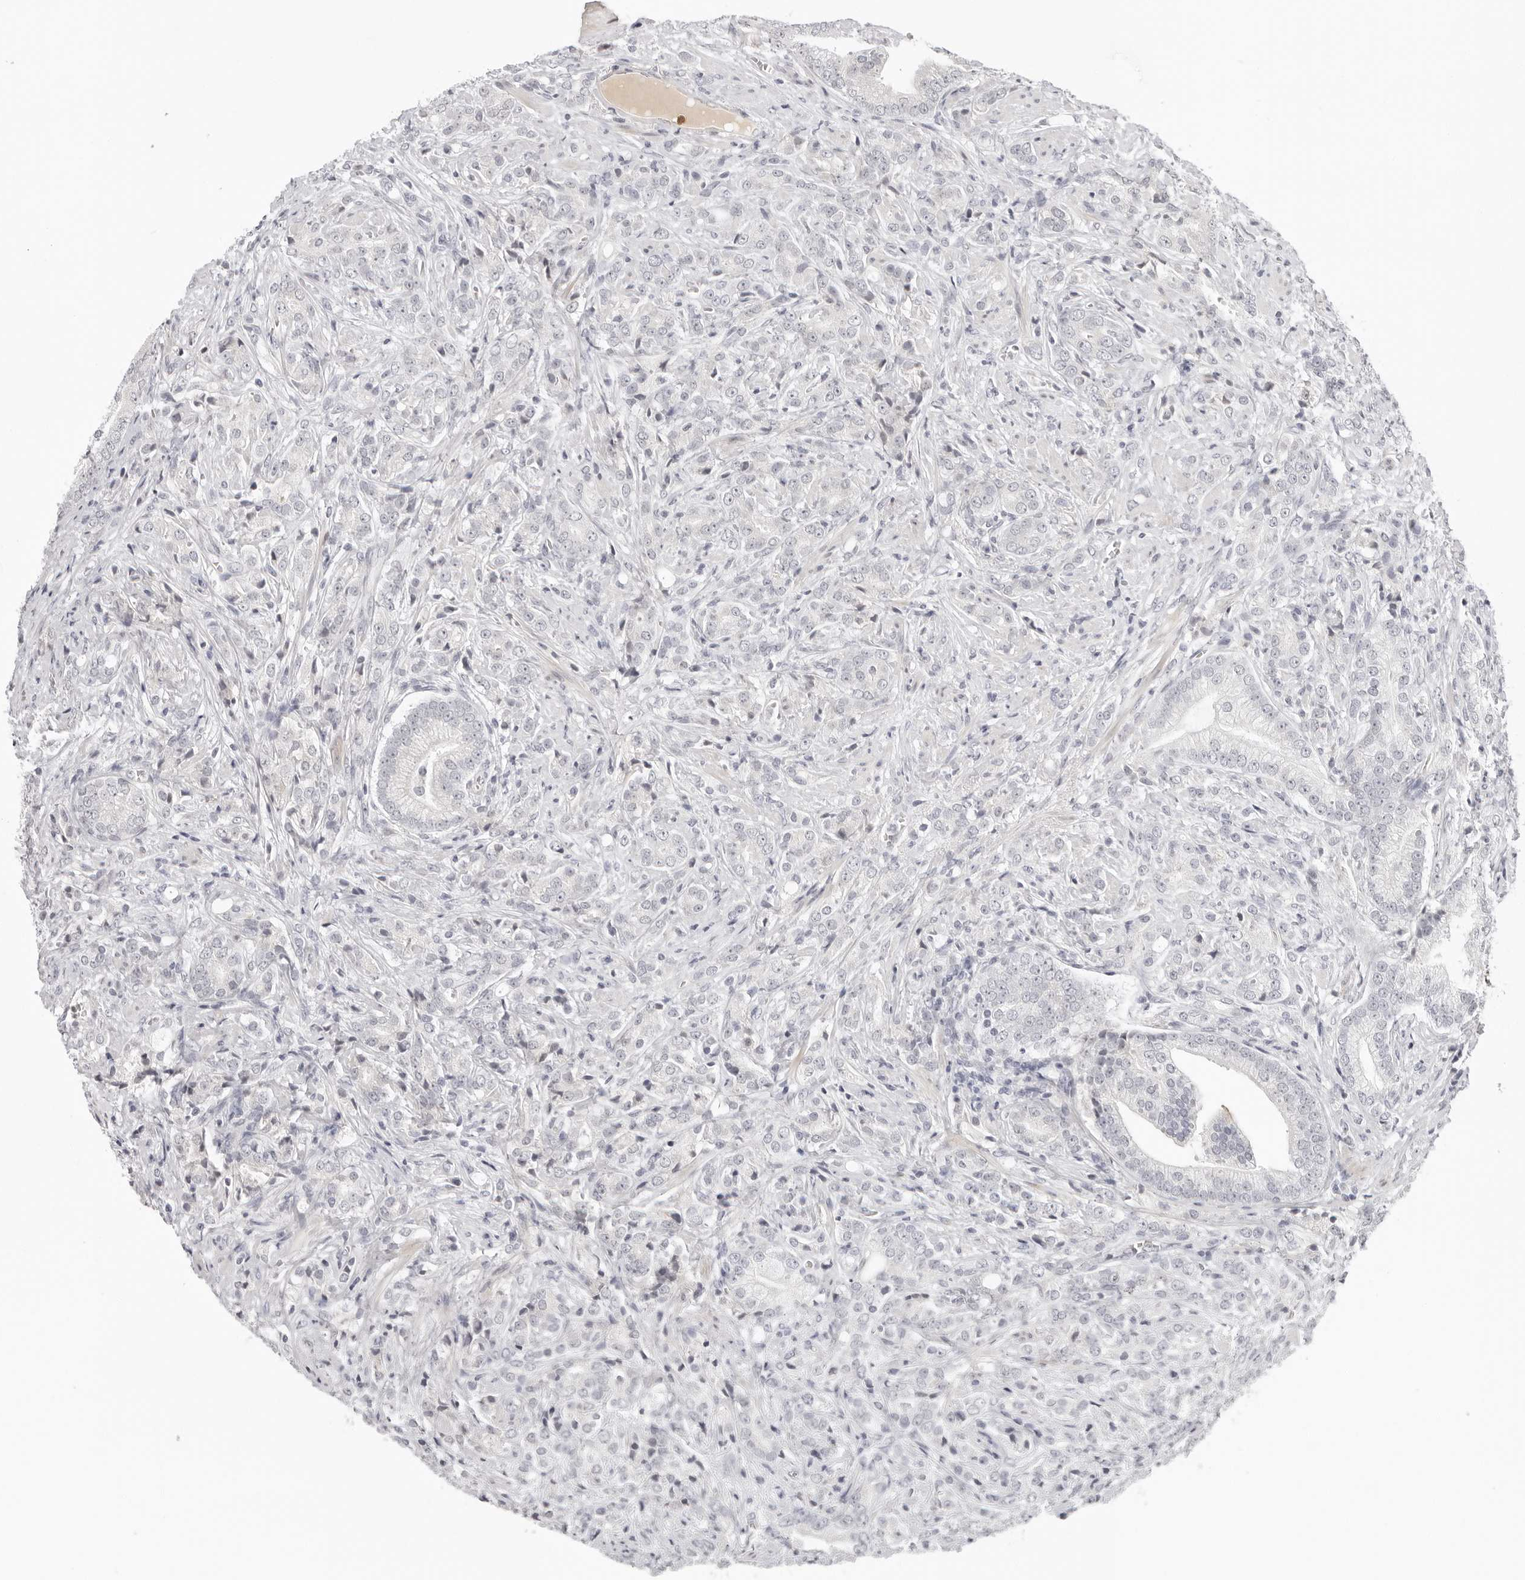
{"staining": {"intensity": "negative", "quantity": "none", "location": "none"}, "tissue": "prostate cancer", "cell_type": "Tumor cells", "image_type": "cancer", "snomed": [{"axis": "morphology", "description": "Adenocarcinoma, High grade"}, {"axis": "topography", "description": "Prostate"}], "caption": "DAB (3,3'-diaminobenzidine) immunohistochemical staining of prostate cancer shows no significant staining in tumor cells.", "gene": "STRADB", "patient": {"sex": "male", "age": 57}}